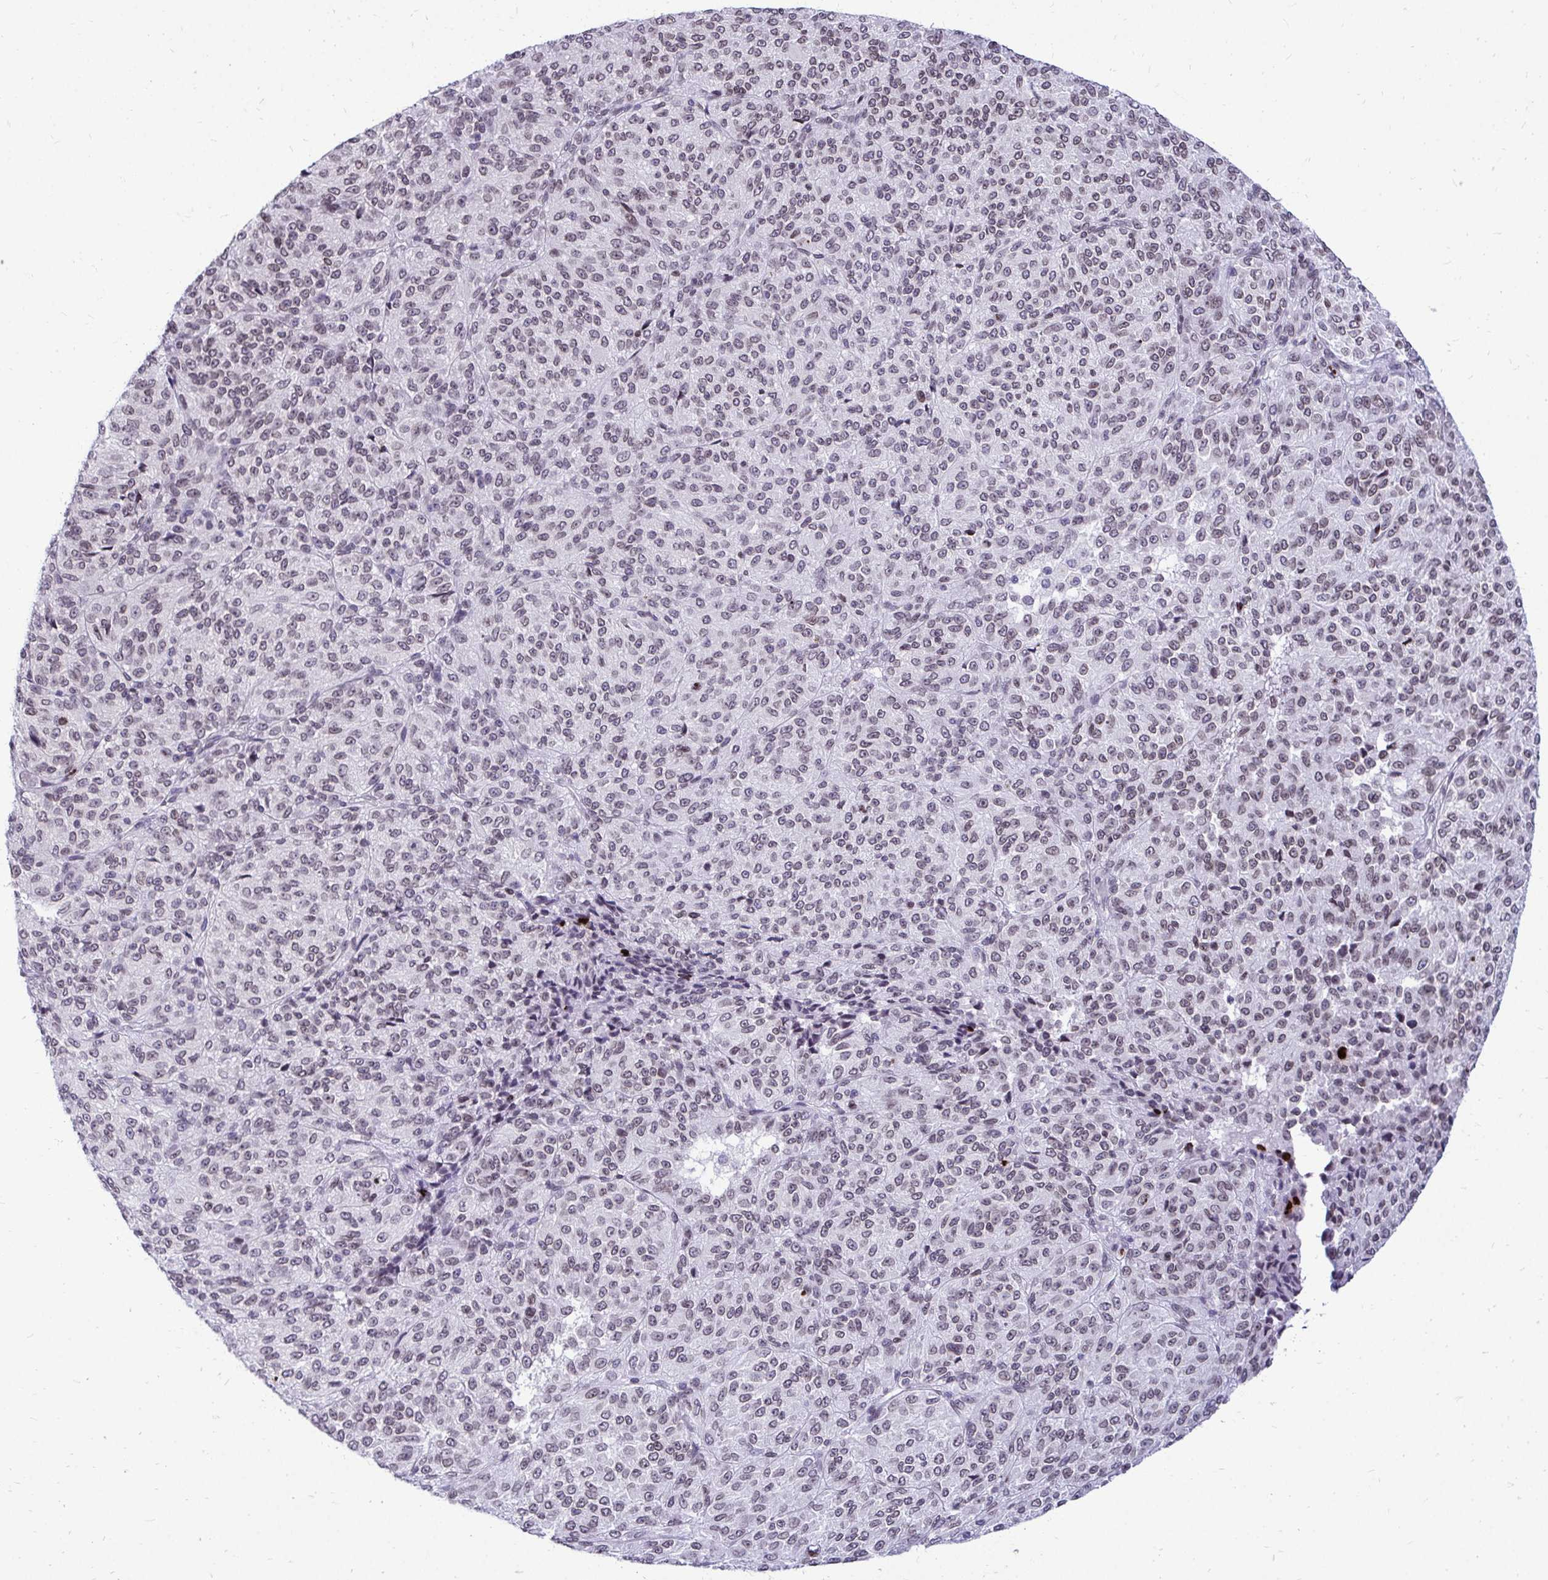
{"staining": {"intensity": "weak", "quantity": "25%-75%", "location": "nuclear"}, "tissue": "melanoma", "cell_type": "Tumor cells", "image_type": "cancer", "snomed": [{"axis": "morphology", "description": "Malignant melanoma, Metastatic site"}, {"axis": "topography", "description": "Brain"}], "caption": "A high-resolution photomicrograph shows immunohistochemistry staining of malignant melanoma (metastatic site), which displays weak nuclear staining in approximately 25%-75% of tumor cells.", "gene": "BANF1", "patient": {"sex": "female", "age": 56}}